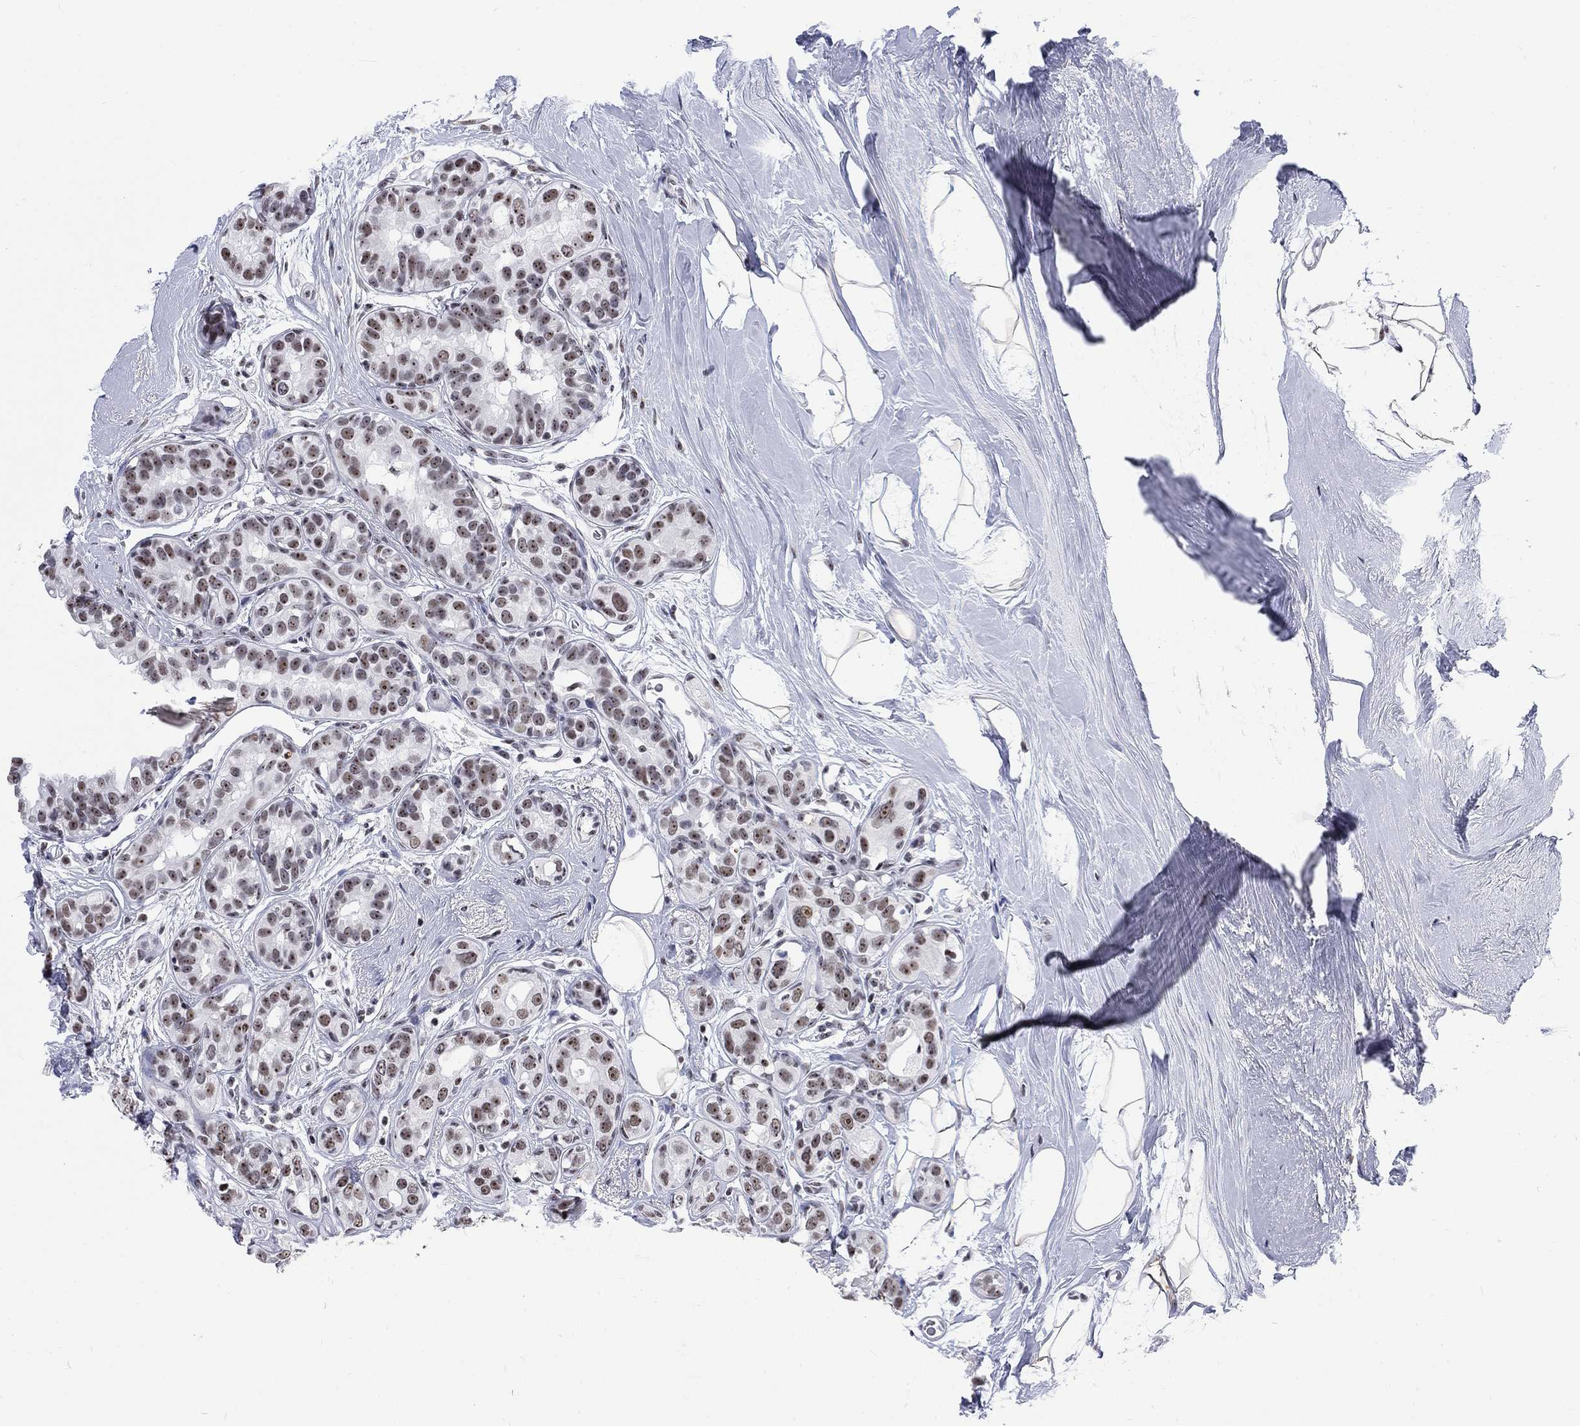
{"staining": {"intensity": "moderate", "quantity": ">75%", "location": "nuclear"}, "tissue": "breast cancer", "cell_type": "Tumor cells", "image_type": "cancer", "snomed": [{"axis": "morphology", "description": "Duct carcinoma"}, {"axis": "topography", "description": "Breast"}], "caption": "Breast cancer was stained to show a protein in brown. There is medium levels of moderate nuclear staining in approximately >75% of tumor cells.", "gene": "CSRNP3", "patient": {"sex": "female", "age": 55}}